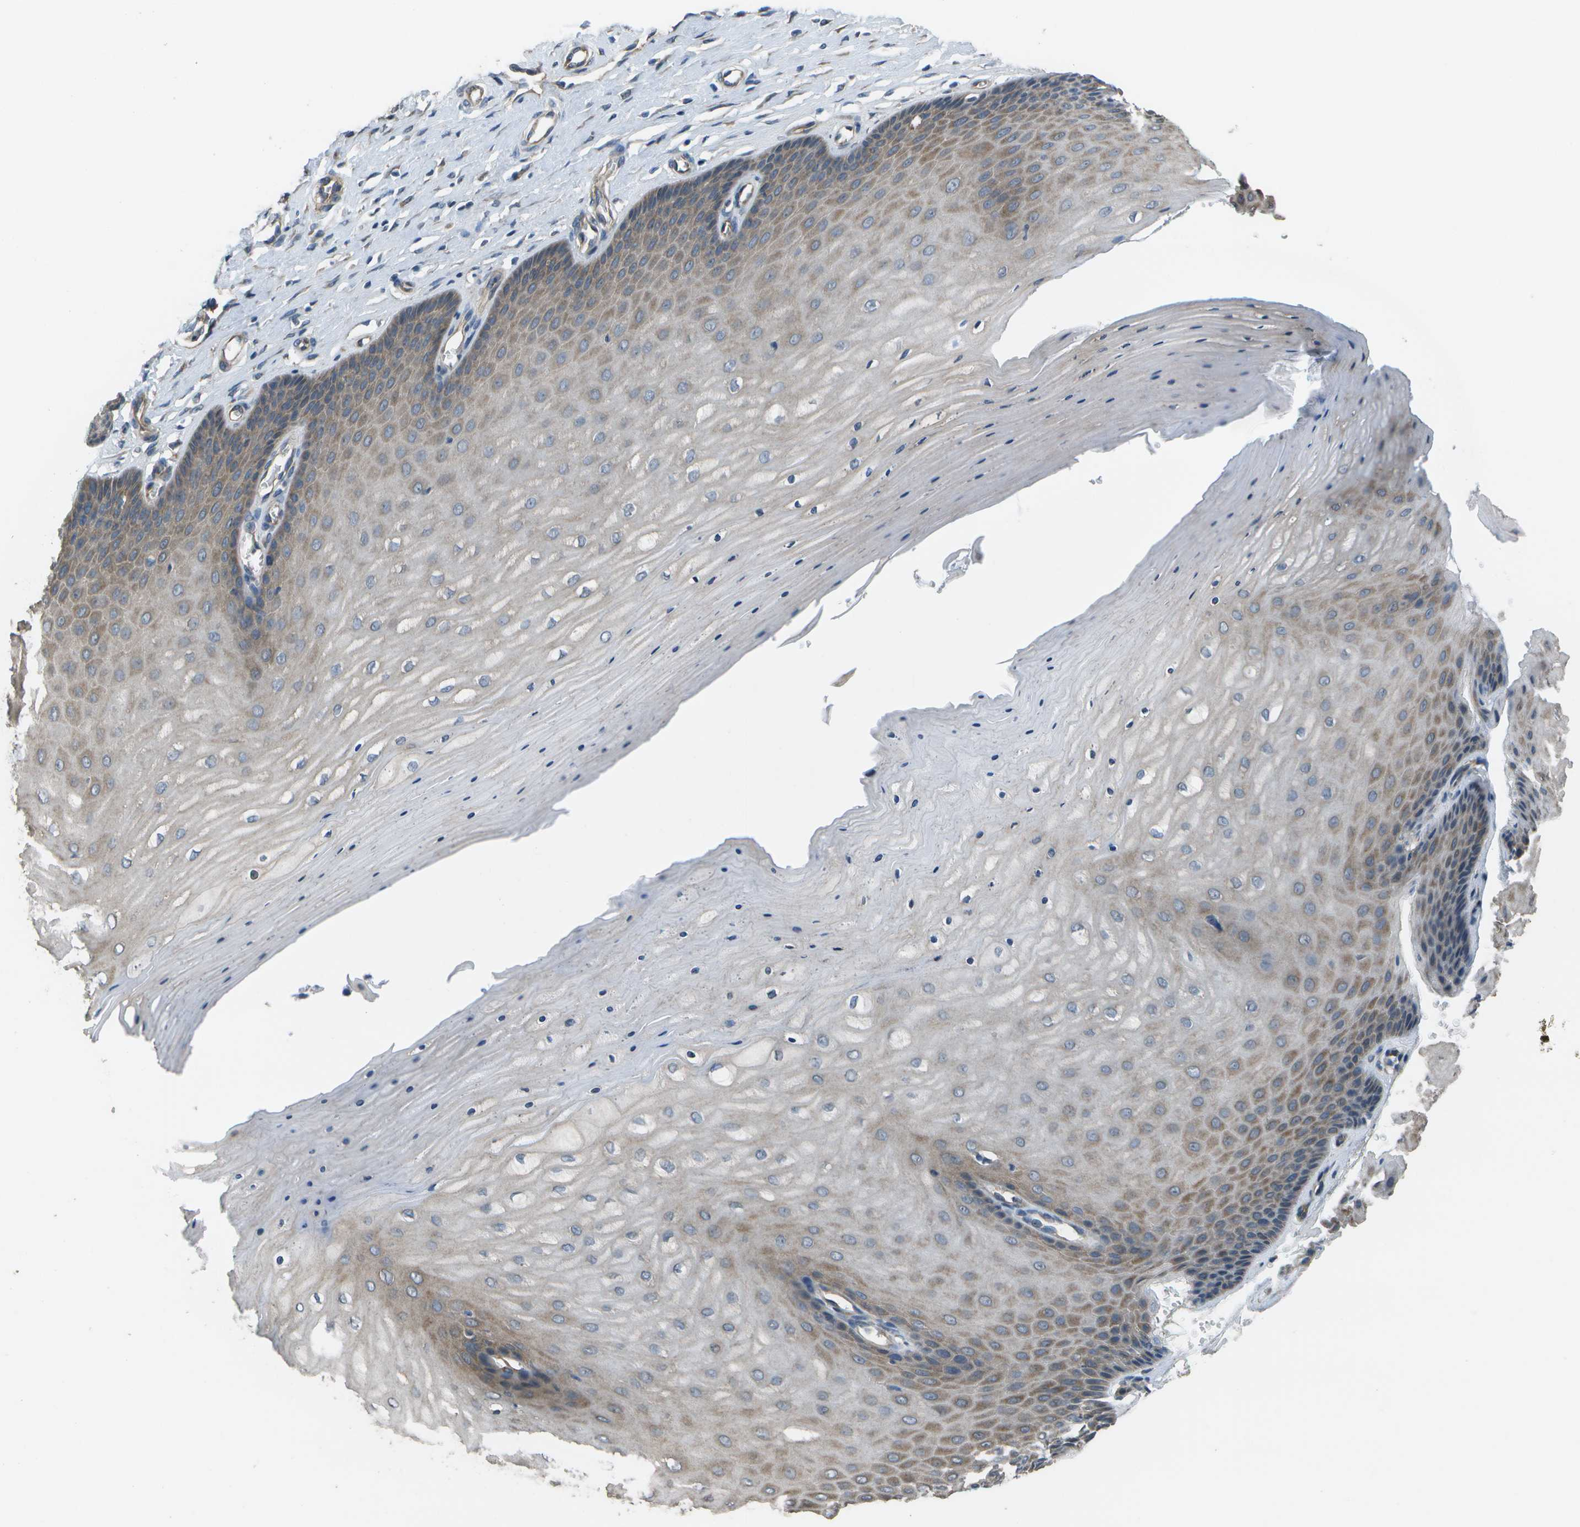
{"staining": {"intensity": "negative", "quantity": "none", "location": "none"}, "tissue": "cervix", "cell_type": "Glandular cells", "image_type": "normal", "snomed": [{"axis": "morphology", "description": "Normal tissue, NOS"}, {"axis": "topography", "description": "Cervix"}], "caption": "An IHC micrograph of benign cervix is shown. There is no staining in glandular cells of cervix.", "gene": "CLNS1A", "patient": {"sex": "female", "age": 55}}